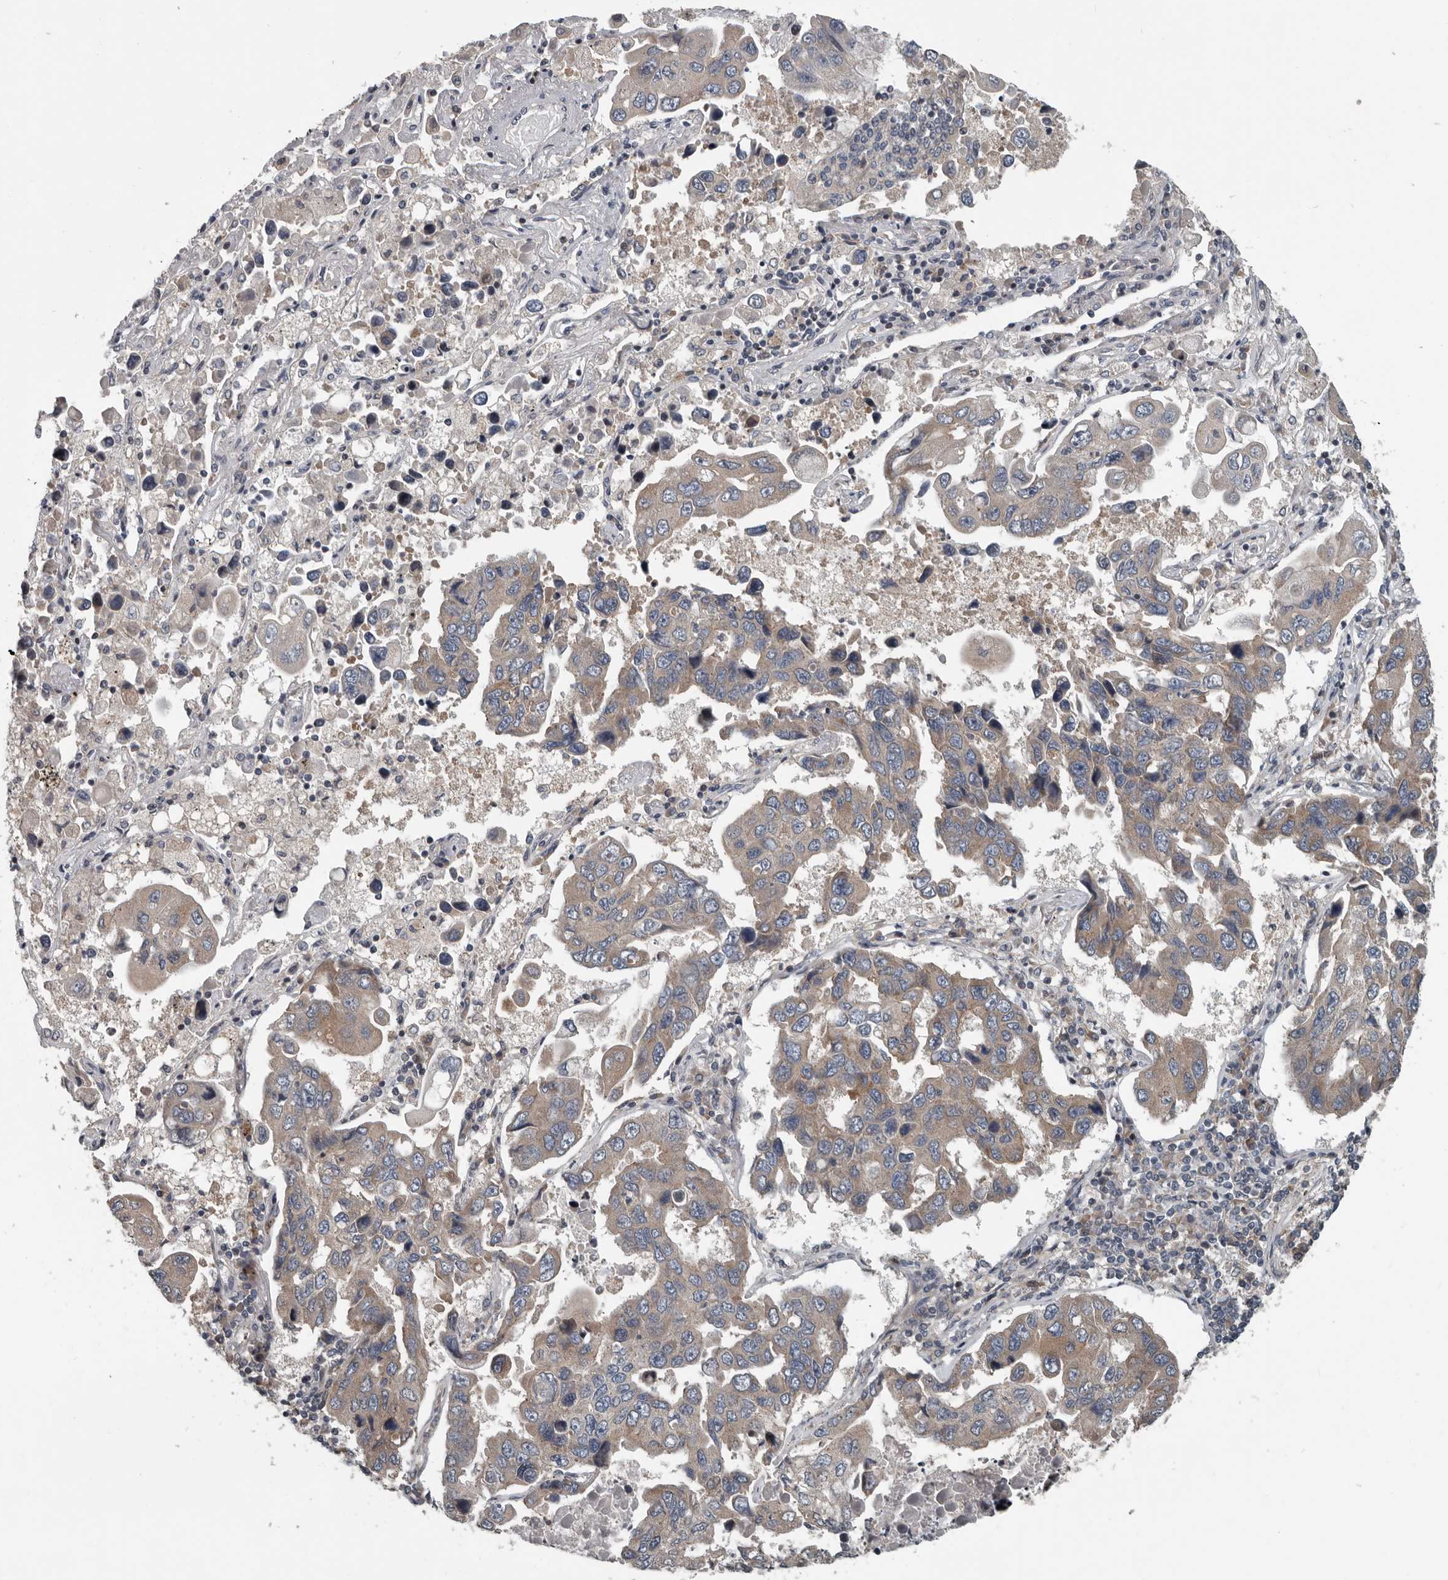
{"staining": {"intensity": "weak", "quantity": "25%-75%", "location": "cytoplasmic/membranous"}, "tissue": "lung cancer", "cell_type": "Tumor cells", "image_type": "cancer", "snomed": [{"axis": "morphology", "description": "Adenocarcinoma, NOS"}, {"axis": "topography", "description": "Lung"}], "caption": "Human lung cancer stained for a protein (brown) displays weak cytoplasmic/membranous positive expression in approximately 25%-75% of tumor cells.", "gene": "TMEM199", "patient": {"sex": "male", "age": 64}}